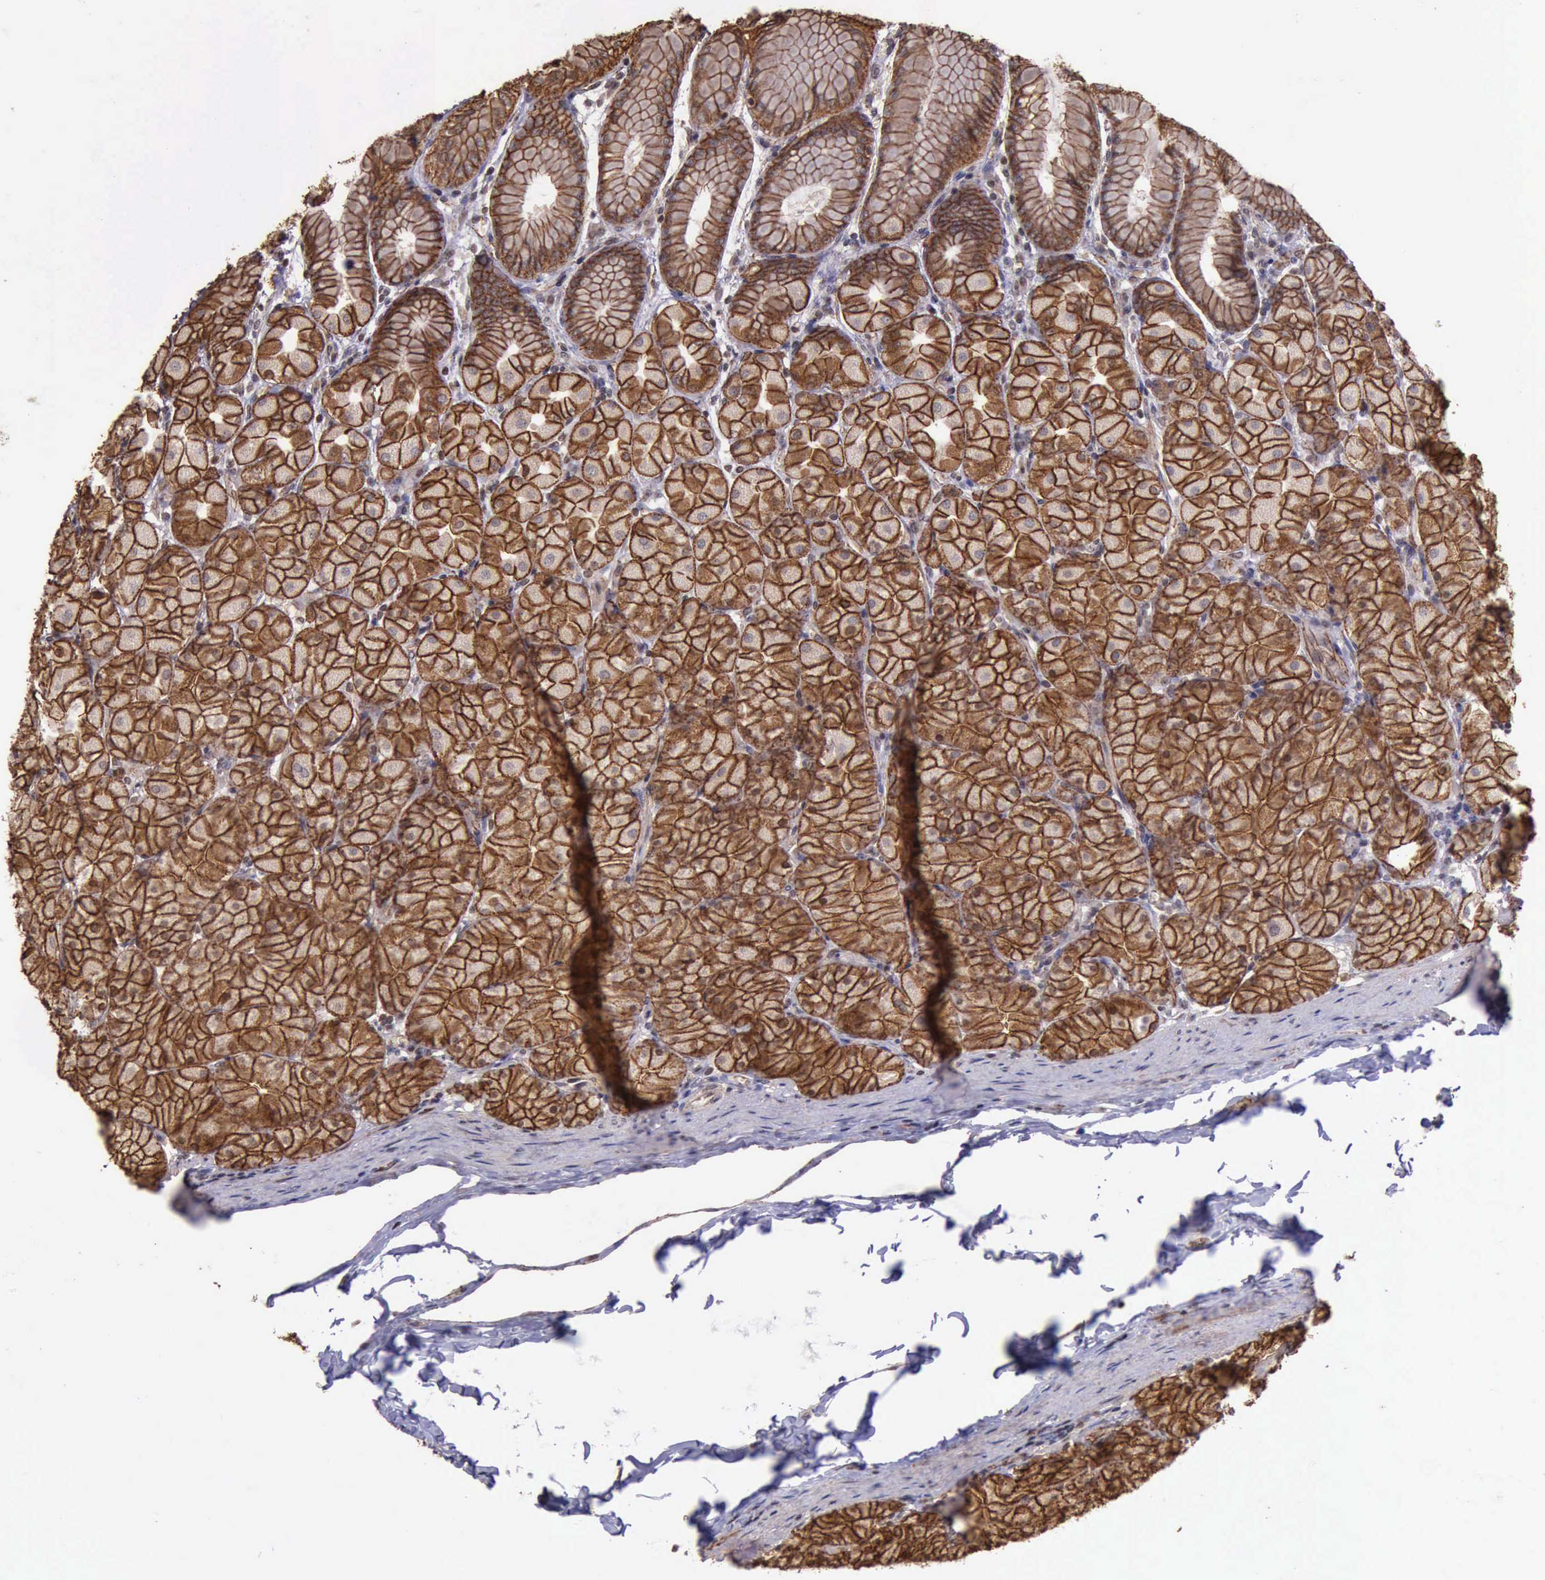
{"staining": {"intensity": "strong", "quantity": ">75%", "location": "cytoplasmic/membranous"}, "tissue": "stomach", "cell_type": "Glandular cells", "image_type": "normal", "snomed": [{"axis": "morphology", "description": "Normal tissue, NOS"}, {"axis": "topography", "description": "Stomach, upper"}], "caption": "High-magnification brightfield microscopy of normal stomach stained with DAB (3,3'-diaminobenzidine) (brown) and counterstained with hematoxylin (blue). glandular cells exhibit strong cytoplasmic/membranous staining is appreciated in approximately>75% of cells.", "gene": "CTNNB1", "patient": {"sex": "female", "age": 56}}